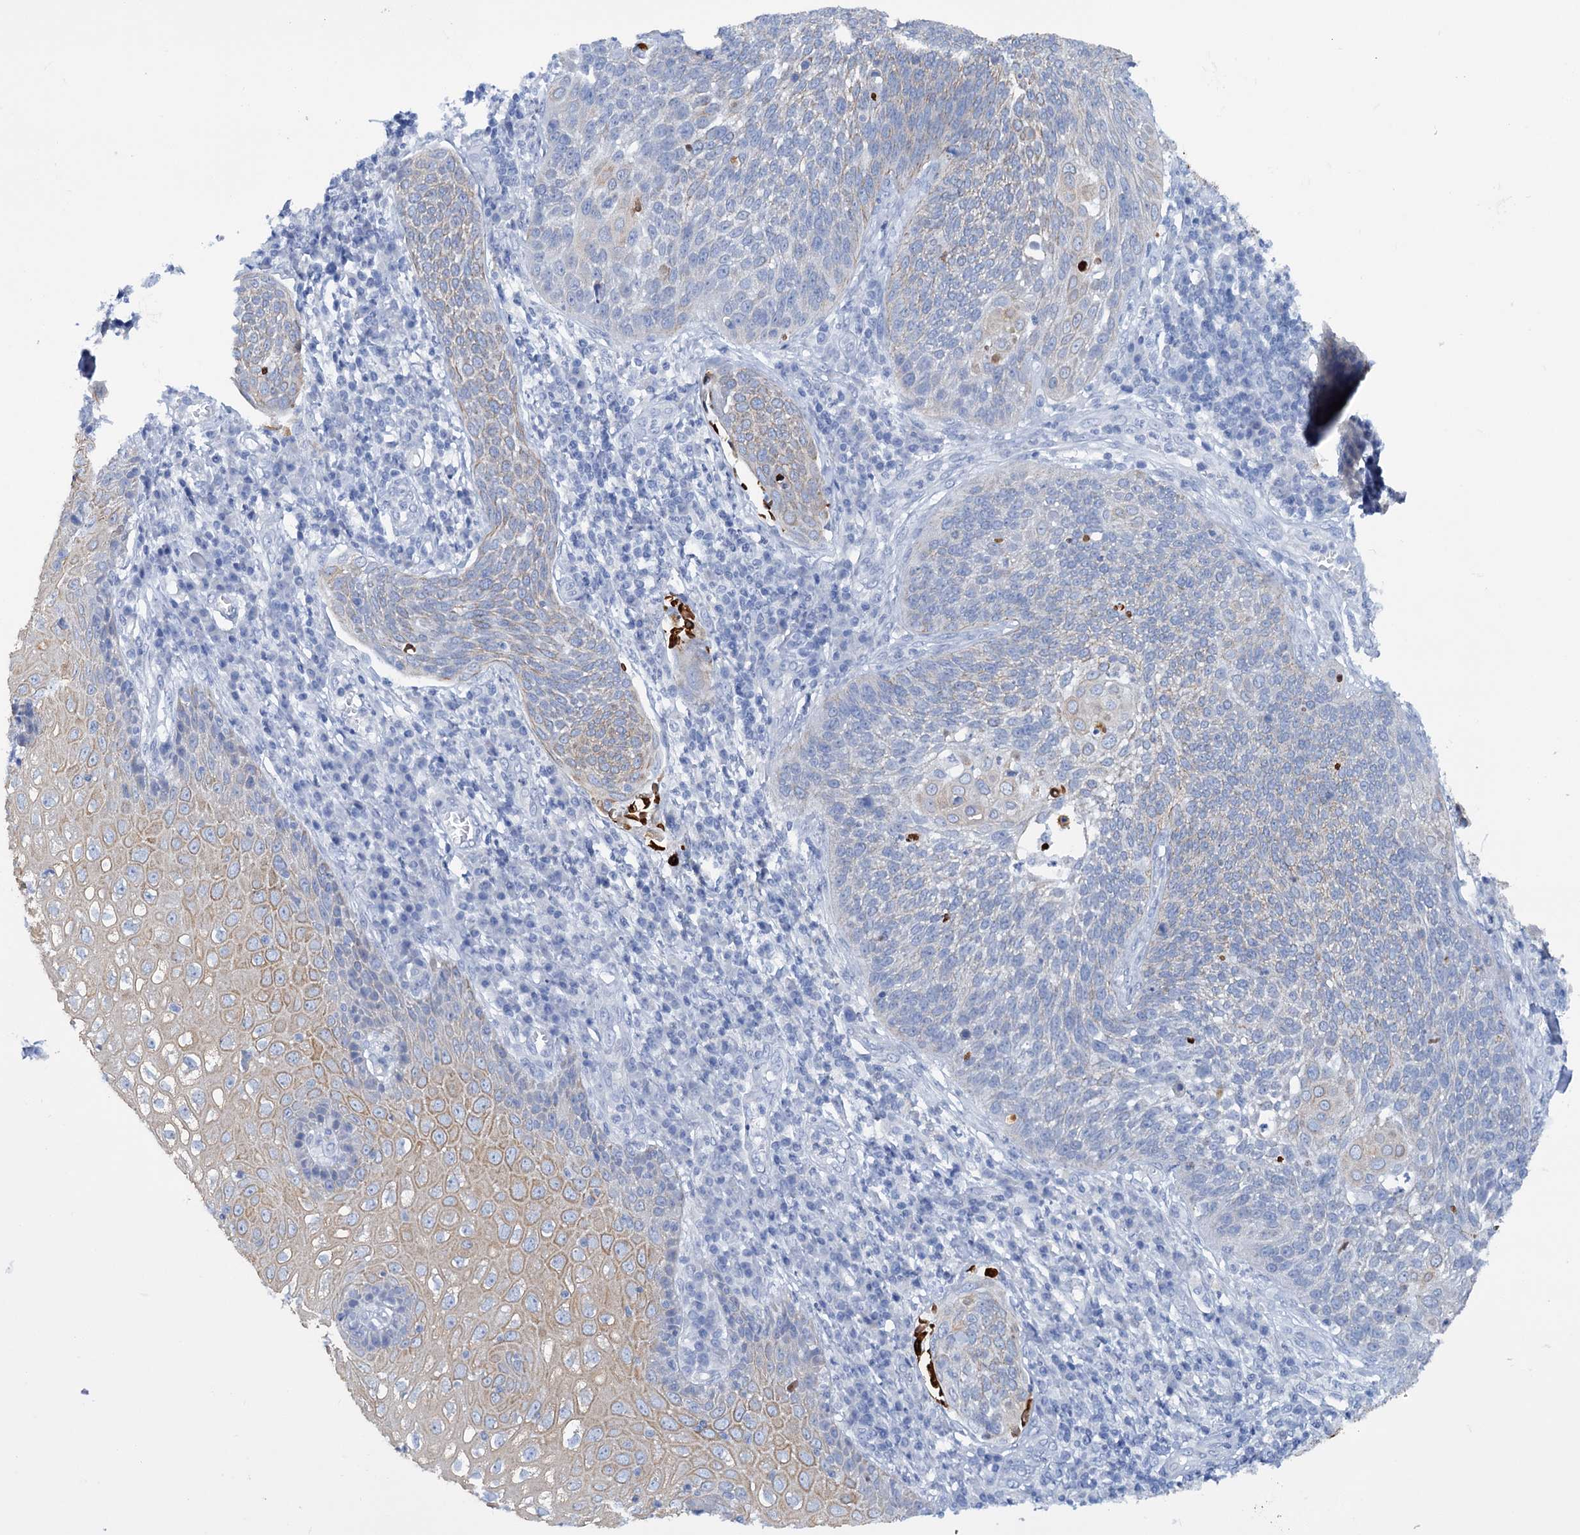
{"staining": {"intensity": "weak", "quantity": "<25%", "location": "cytoplasmic/membranous"}, "tissue": "cervical cancer", "cell_type": "Tumor cells", "image_type": "cancer", "snomed": [{"axis": "morphology", "description": "Squamous cell carcinoma, NOS"}, {"axis": "topography", "description": "Cervix"}], "caption": "Immunohistochemical staining of cervical cancer demonstrates no significant positivity in tumor cells. The staining is performed using DAB (3,3'-diaminobenzidine) brown chromogen with nuclei counter-stained in using hematoxylin.", "gene": "FAAP20", "patient": {"sex": "female", "age": 34}}